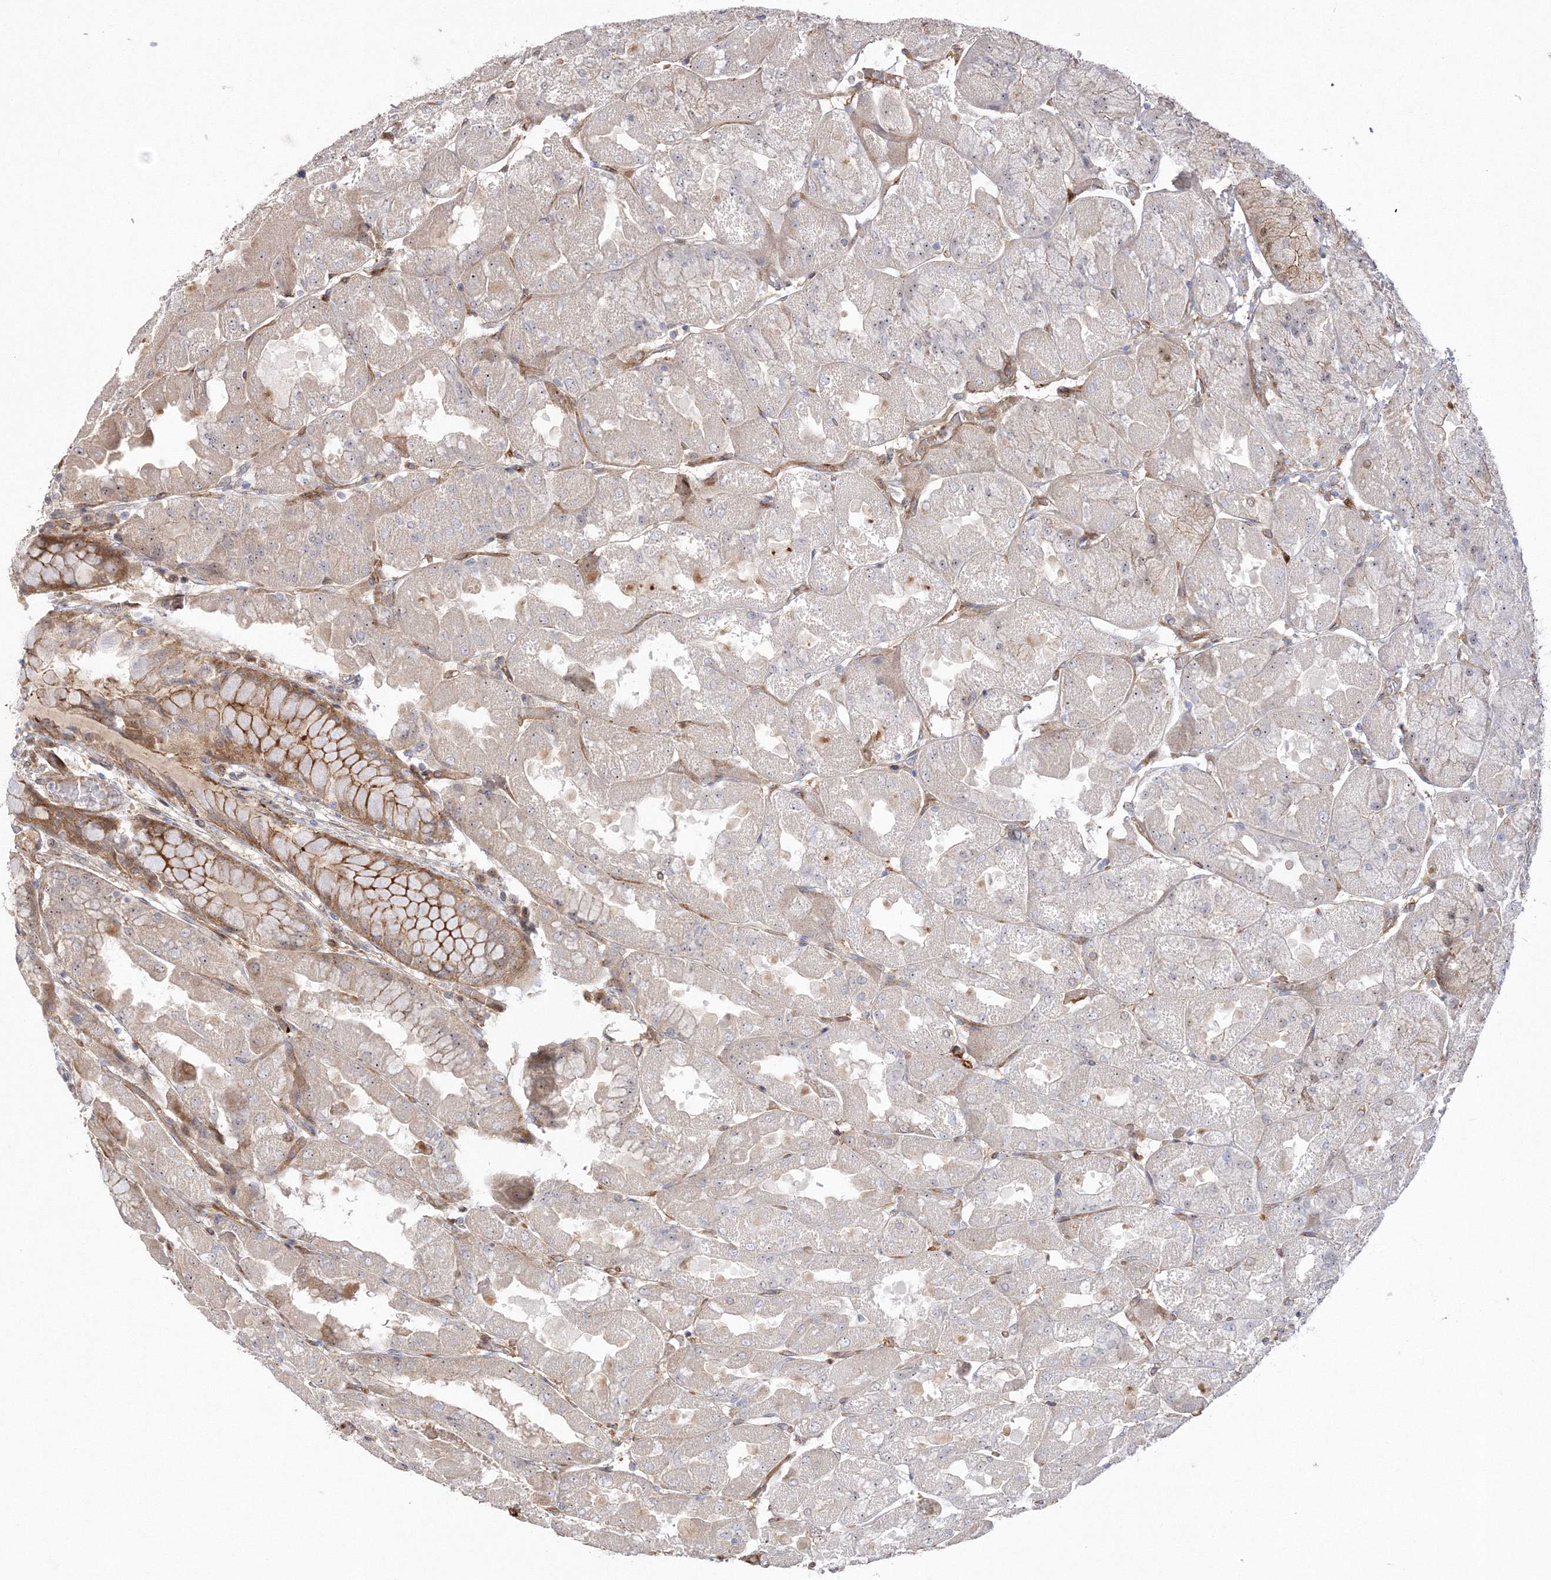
{"staining": {"intensity": "moderate", "quantity": "25%-75%", "location": "cytoplasmic/membranous,nuclear"}, "tissue": "stomach", "cell_type": "Glandular cells", "image_type": "normal", "snomed": [{"axis": "morphology", "description": "Normal tissue, NOS"}, {"axis": "topography", "description": "Stomach"}], "caption": "Glandular cells exhibit medium levels of moderate cytoplasmic/membranous,nuclear positivity in about 25%-75% of cells in normal stomach.", "gene": "NPM3", "patient": {"sex": "female", "age": 61}}